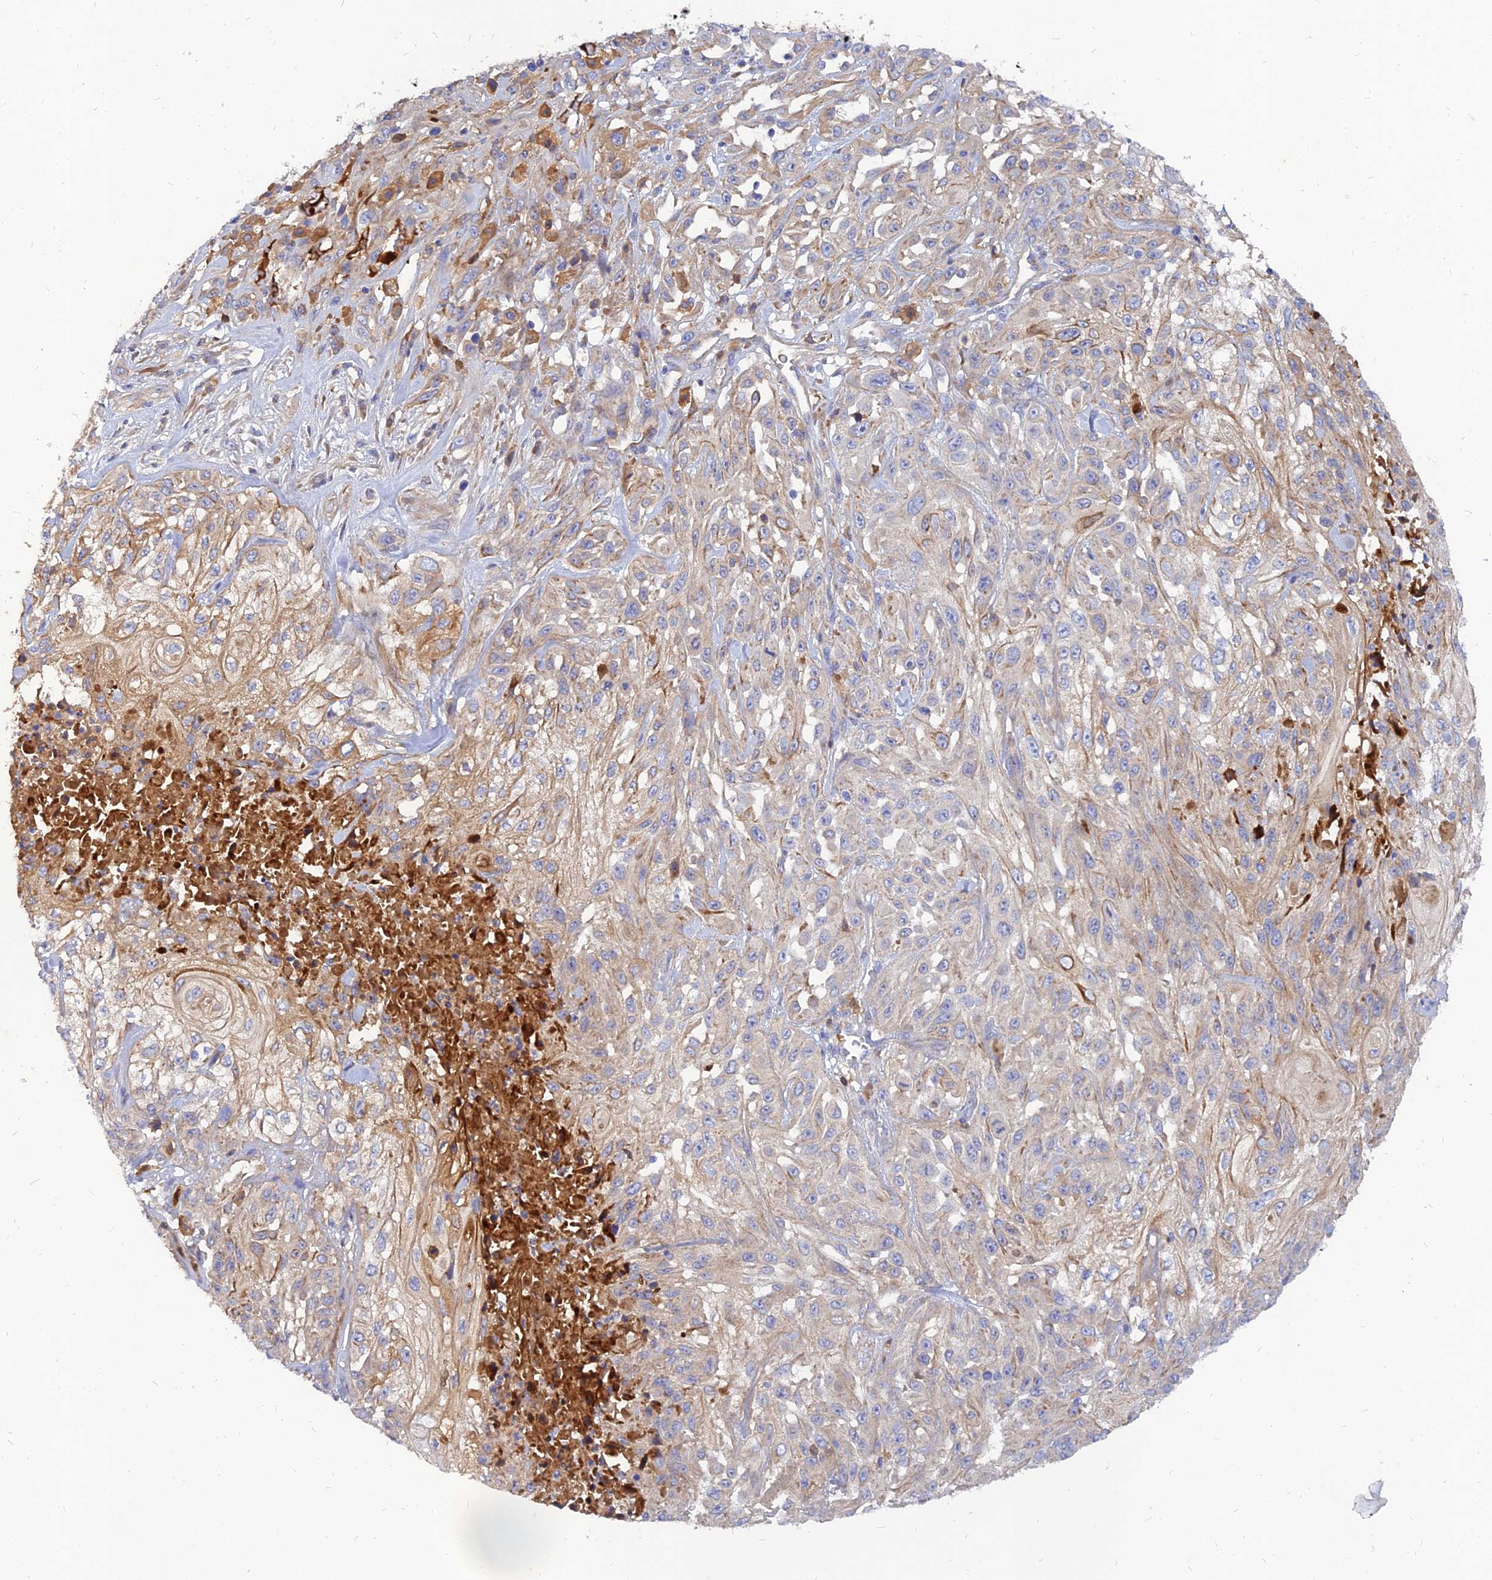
{"staining": {"intensity": "moderate", "quantity": "<25%", "location": "cytoplasmic/membranous"}, "tissue": "skin cancer", "cell_type": "Tumor cells", "image_type": "cancer", "snomed": [{"axis": "morphology", "description": "Squamous cell carcinoma, NOS"}, {"axis": "morphology", "description": "Squamous cell carcinoma, metastatic, NOS"}, {"axis": "topography", "description": "Skin"}, {"axis": "topography", "description": "Lymph node"}], "caption": "A brown stain shows moderate cytoplasmic/membranous expression of a protein in human skin metastatic squamous cell carcinoma tumor cells. (brown staining indicates protein expression, while blue staining denotes nuclei).", "gene": "MROH1", "patient": {"sex": "male", "age": 75}}